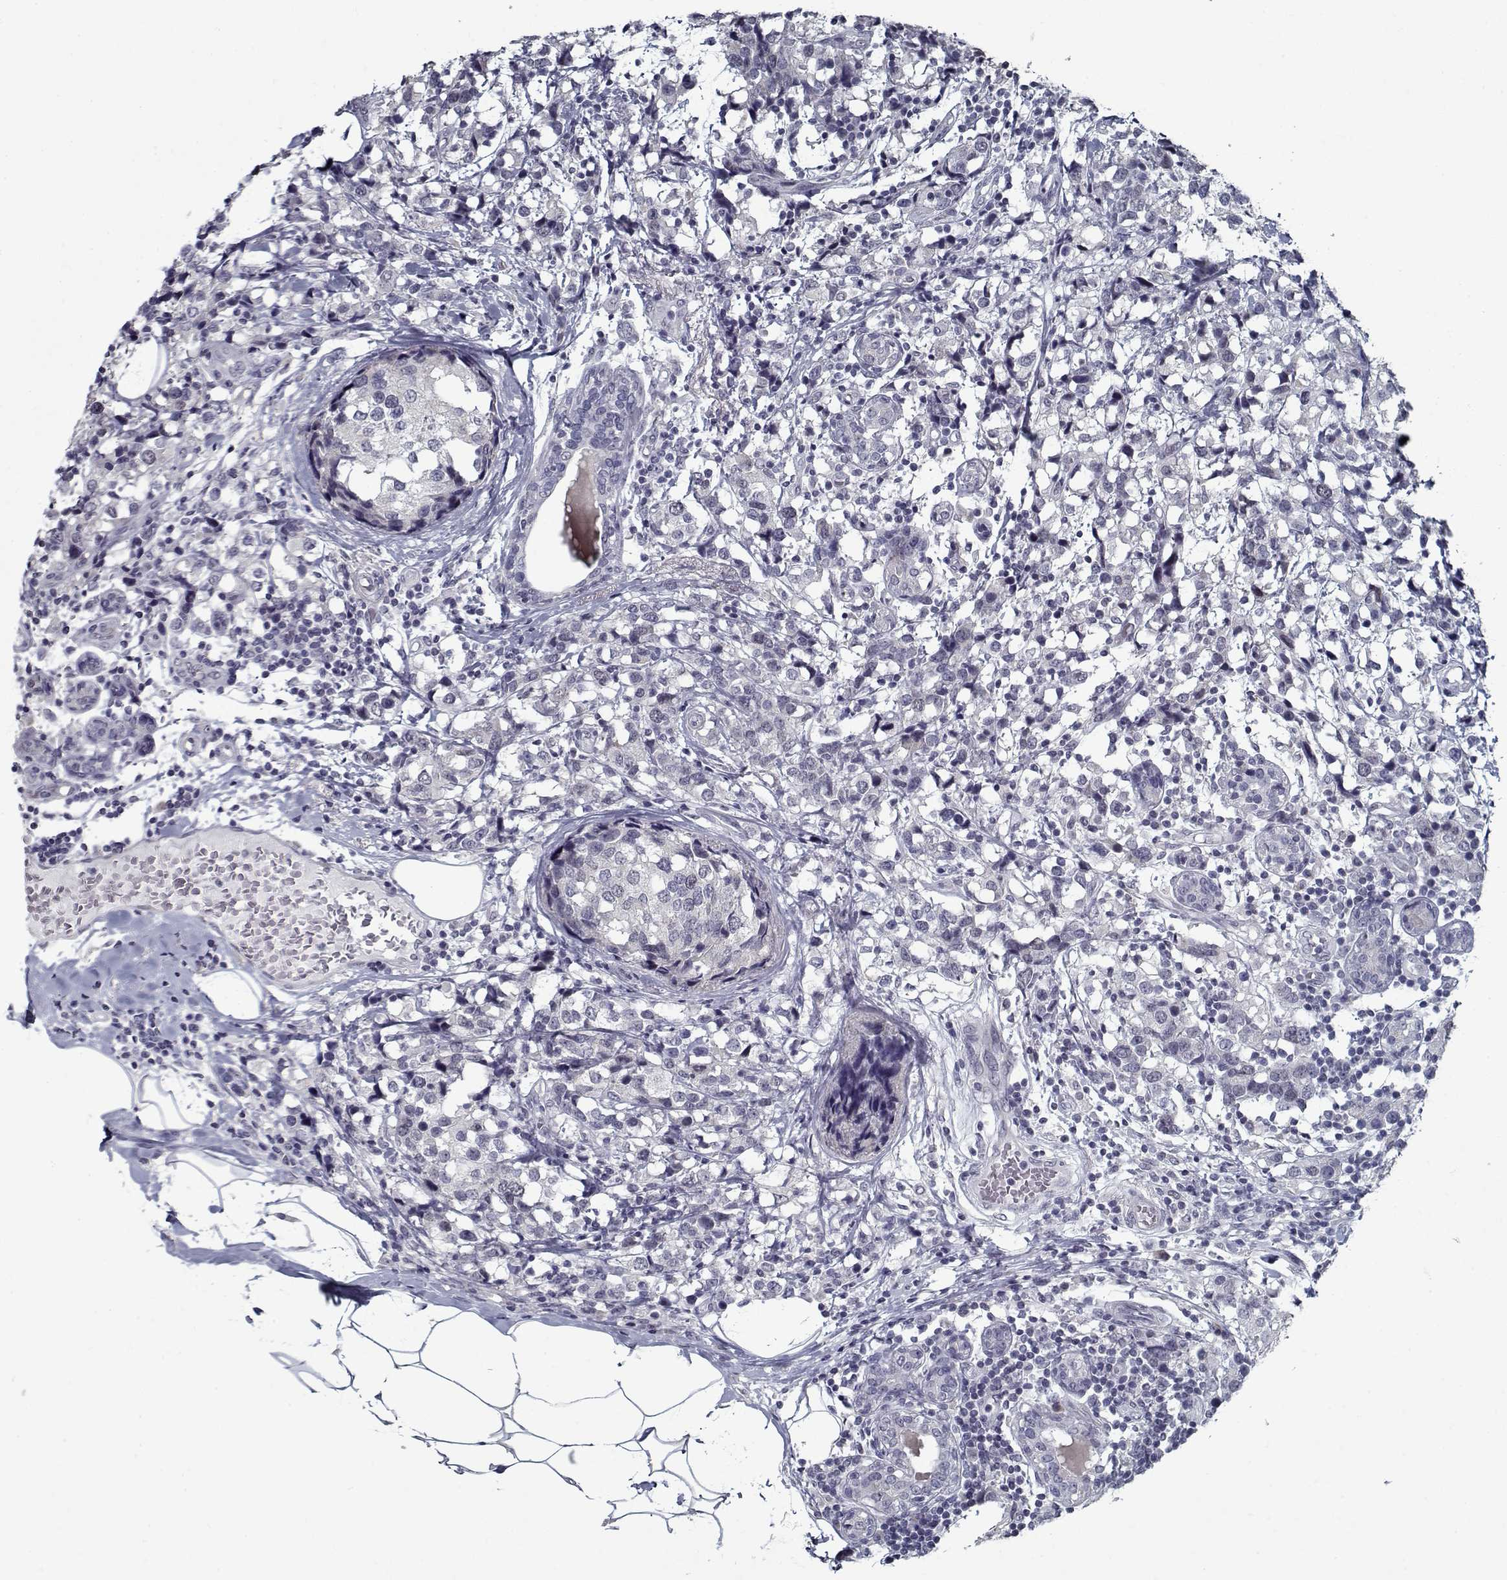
{"staining": {"intensity": "negative", "quantity": "none", "location": "none"}, "tissue": "breast cancer", "cell_type": "Tumor cells", "image_type": "cancer", "snomed": [{"axis": "morphology", "description": "Lobular carcinoma"}, {"axis": "topography", "description": "Breast"}], "caption": "A histopathology image of human breast cancer (lobular carcinoma) is negative for staining in tumor cells. Brightfield microscopy of immunohistochemistry stained with DAB (3,3'-diaminobenzidine) (brown) and hematoxylin (blue), captured at high magnification.", "gene": "SEC16B", "patient": {"sex": "female", "age": 59}}